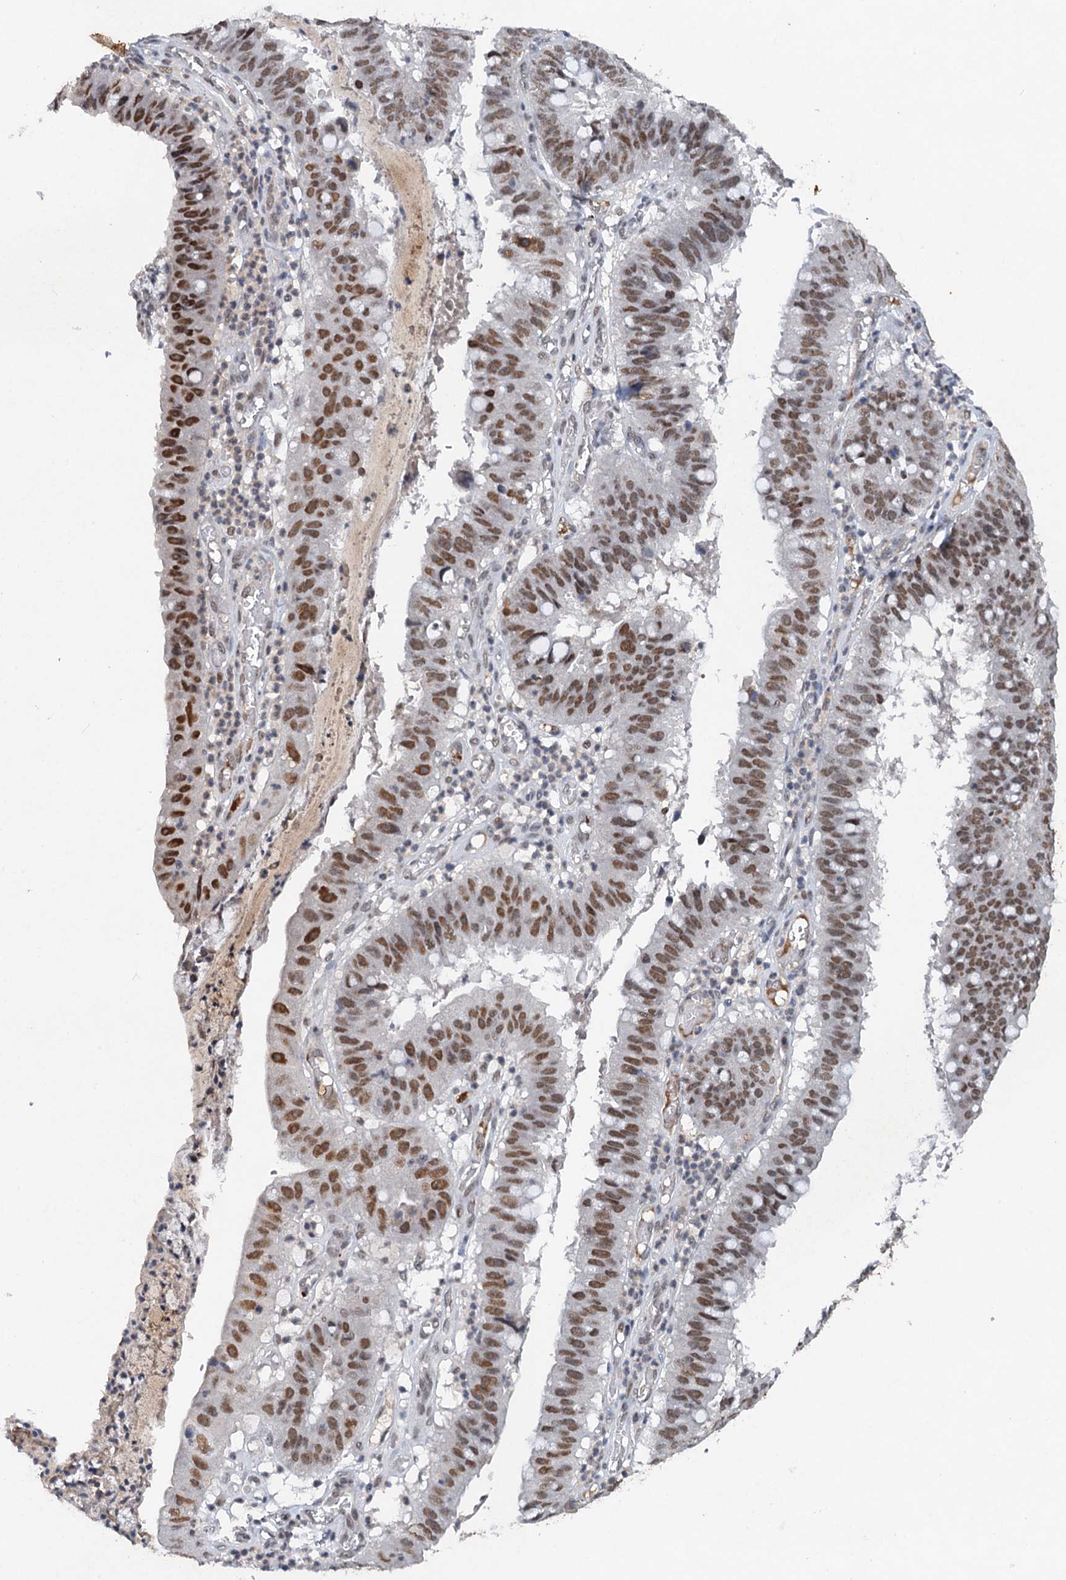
{"staining": {"intensity": "moderate", "quantity": ">75%", "location": "nuclear"}, "tissue": "stomach cancer", "cell_type": "Tumor cells", "image_type": "cancer", "snomed": [{"axis": "morphology", "description": "Adenocarcinoma, NOS"}, {"axis": "topography", "description": "Stomach"}], "caption": "Immunohistochemical staining of human stomach cancer (adenocarcinoma) shows medium levels of moderate nuclear staining in about >75% of tumor cells.", "gene": "CSTF3", "patient": {"sex": "male", "age": 59}}